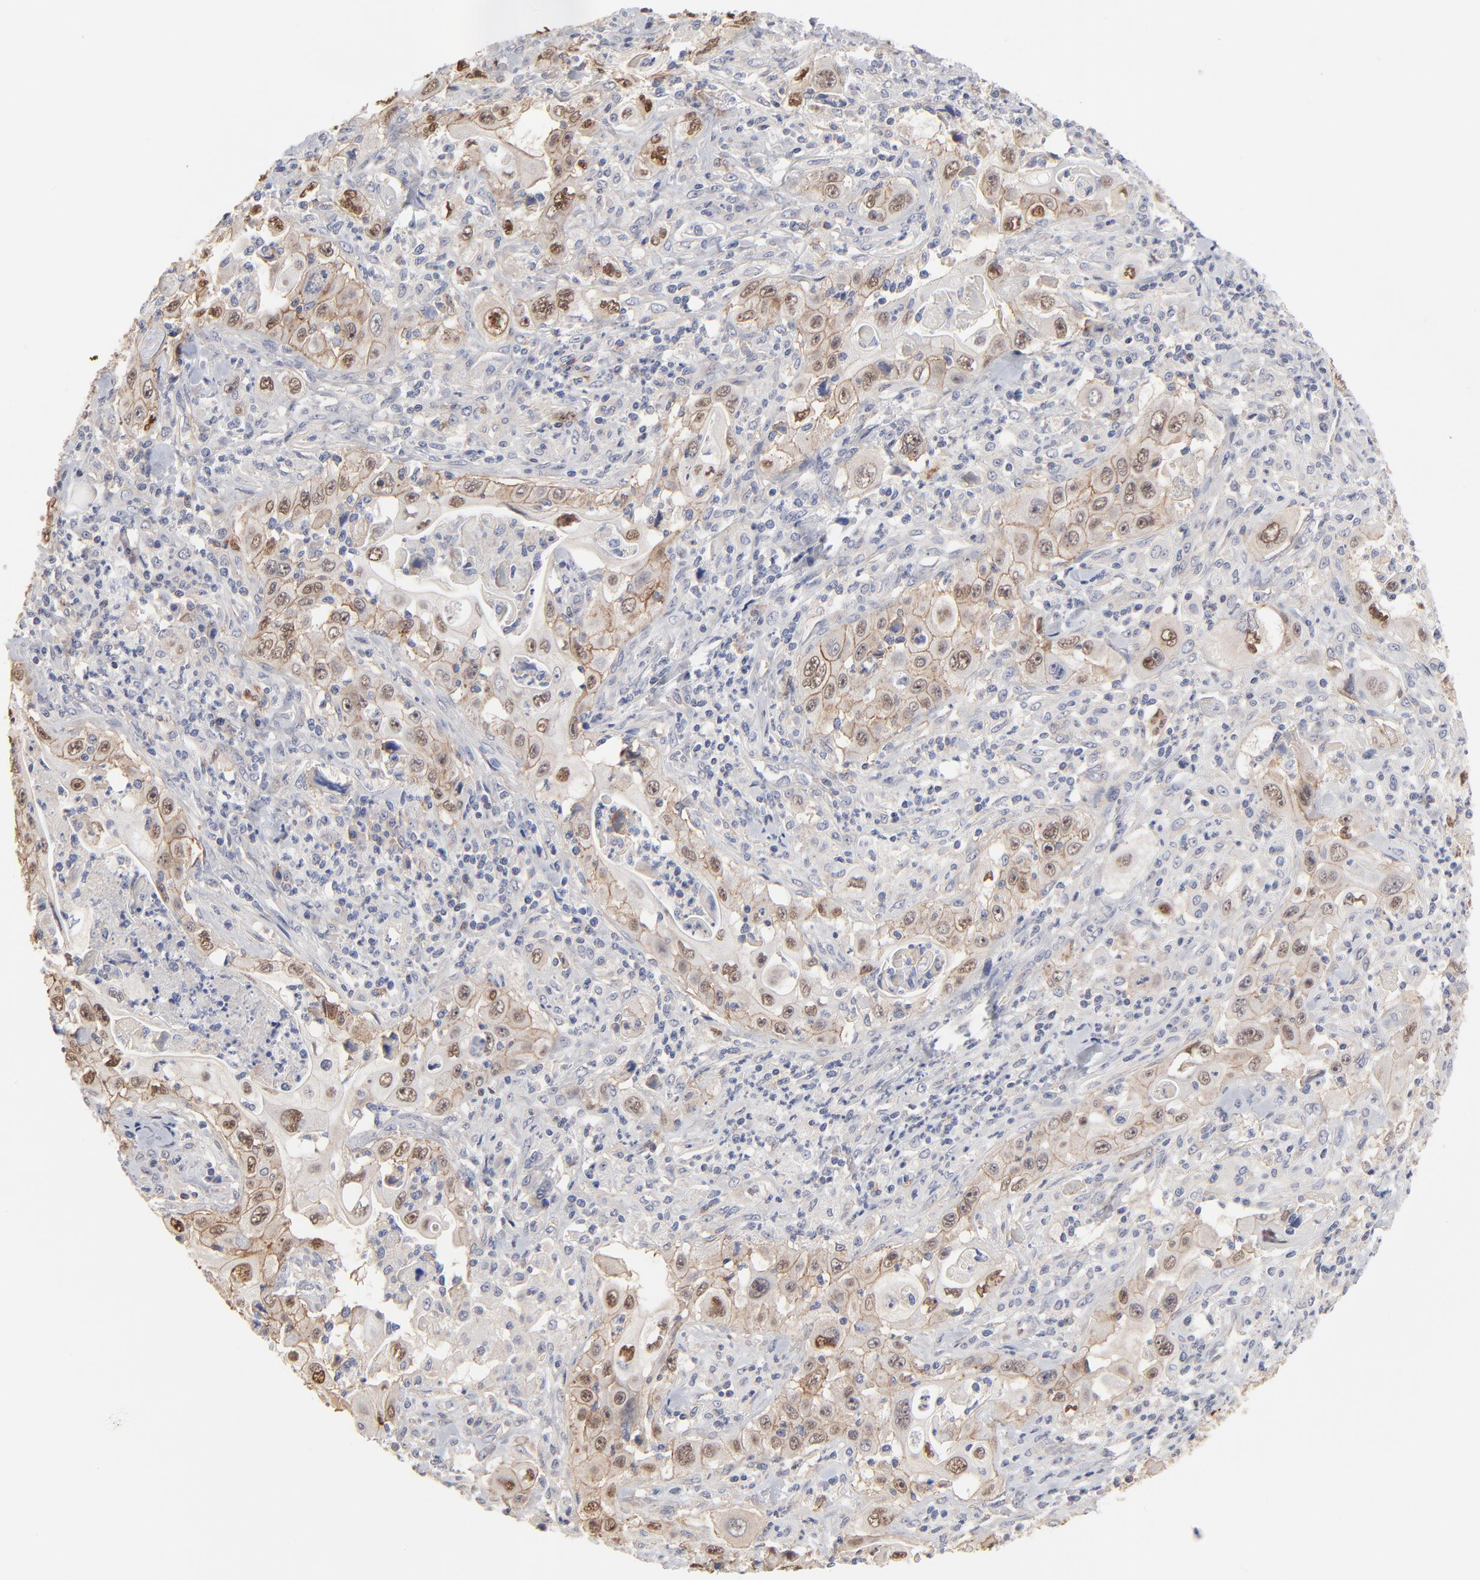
{"staining": {"intensity": "moderate", "quantity": ">75%", "location": "cytoplasmic/membranous,nuclear"}, "tissue": "pancreatic cancer", "cell_type": "Tumor cells", "image_type": "cancer", "snomed": [{"axis": "morphology", "description": "Adenocarcinoma, NOS"}, {"axis": "topography", "description": "Pancreas"}], "caption": "Immunohistochemistry (IHC) image of adenocarcinoma (pancreatic) stained for a protein (brown), which shows medium levels of moderate cytoplasmic/membranous and nuclear positivity in about >75% of tumor cells.", "gene": "SLC16A1", "patient": {"sex": "male", "age": 70}}